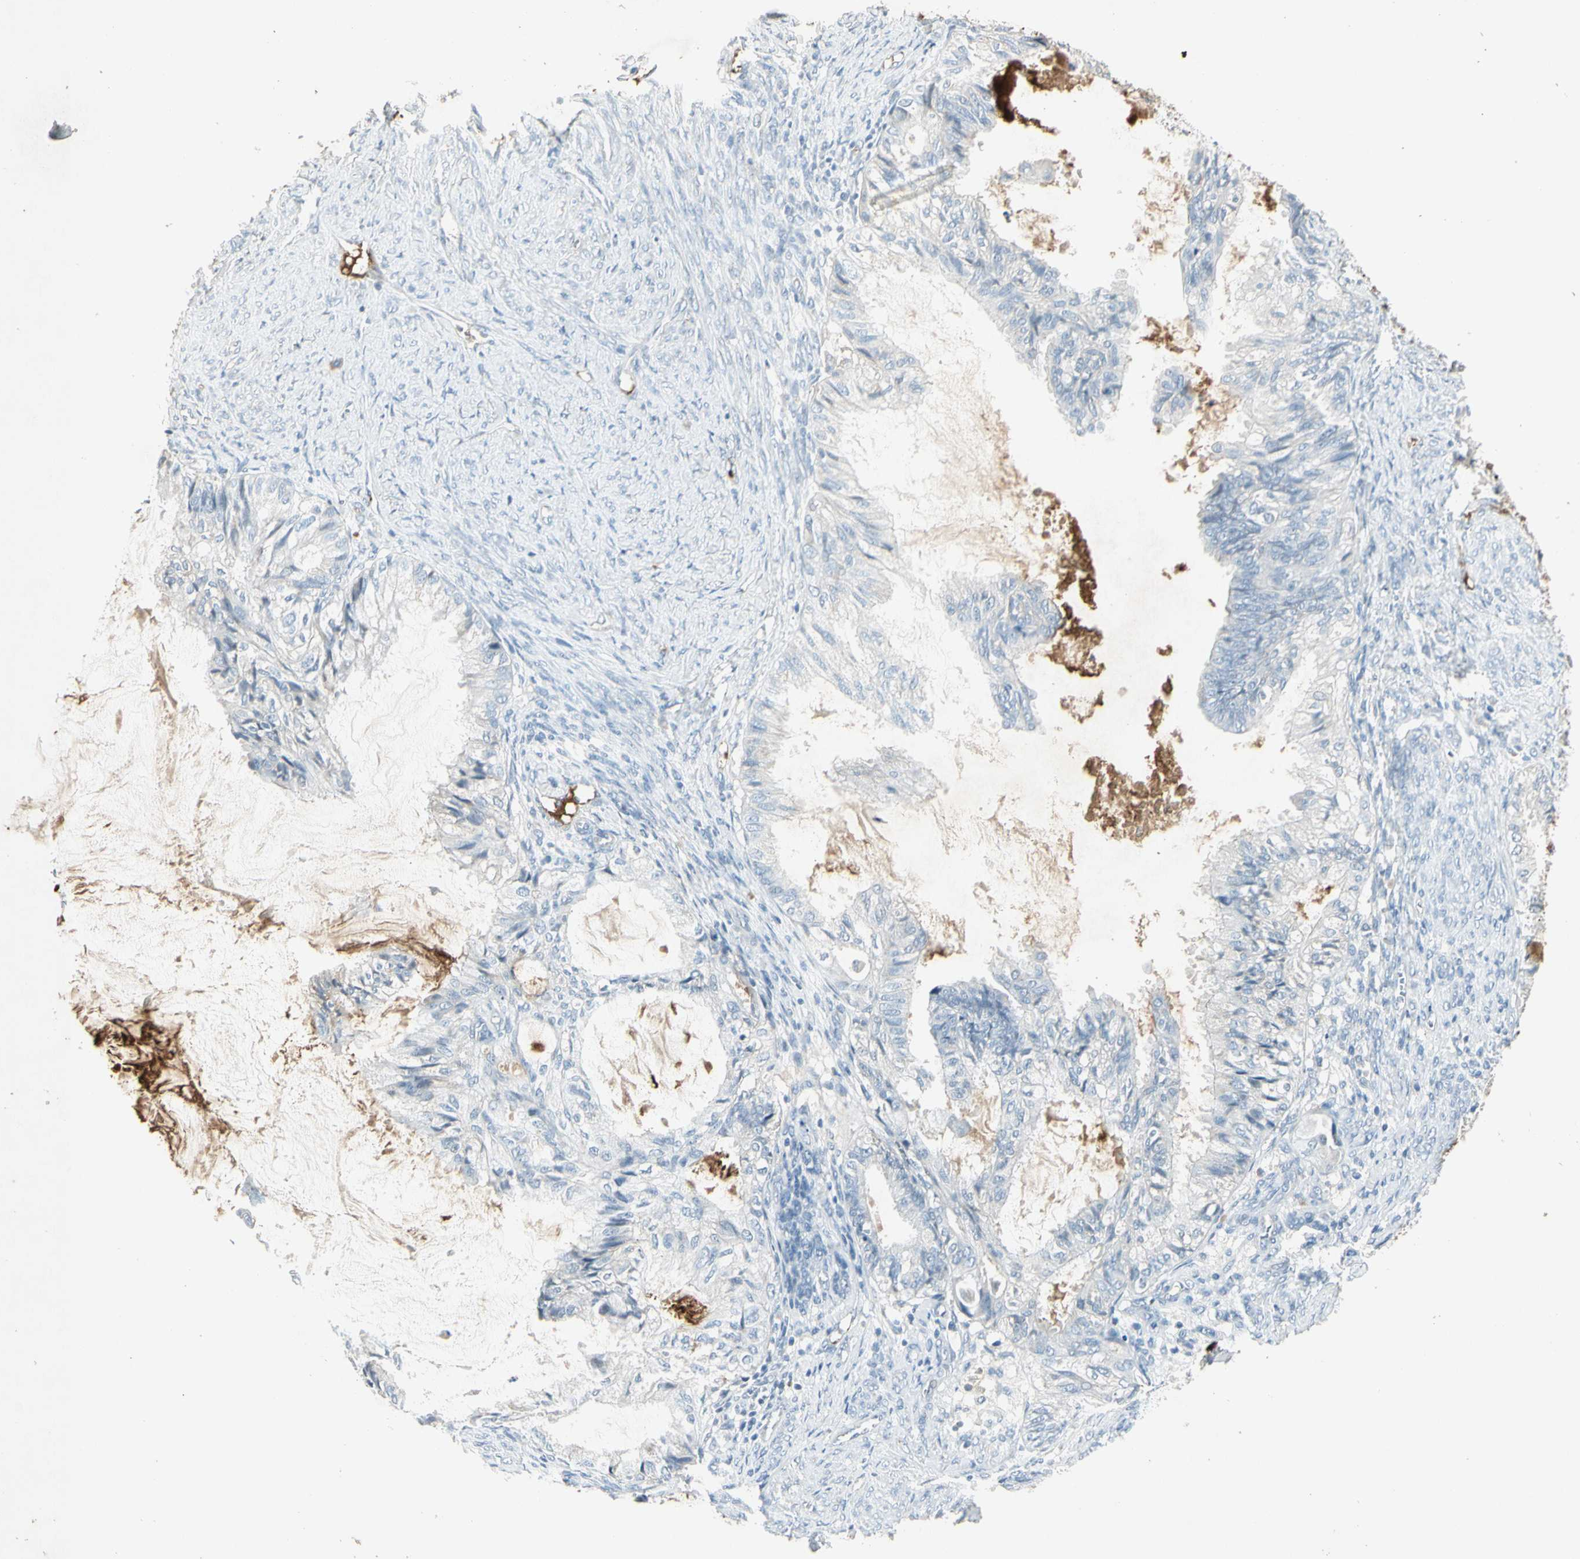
{"staining": {"intensity": "negative", "quantity": "none", "location": "none"}, "tissue": "cervical cancer", "cell_type": "Tumor cells", "image_type": "cancer", "snomed": [{"axis": "morphology", "description": "Normal tissue, NOS"}, {"axis": "morphology", "description": "Adenocarcinoma, NOS"}, {"axis": "topography", "description": "Cervix"}, {"axis": "topography", "description": "Endometrium"}], "caption": "The immunohistochemistry image has no significant staining in tumor cells of cervical cancer tissue.", "gene": "IGHM", "patient": {"sex": "female", "age": 86}}